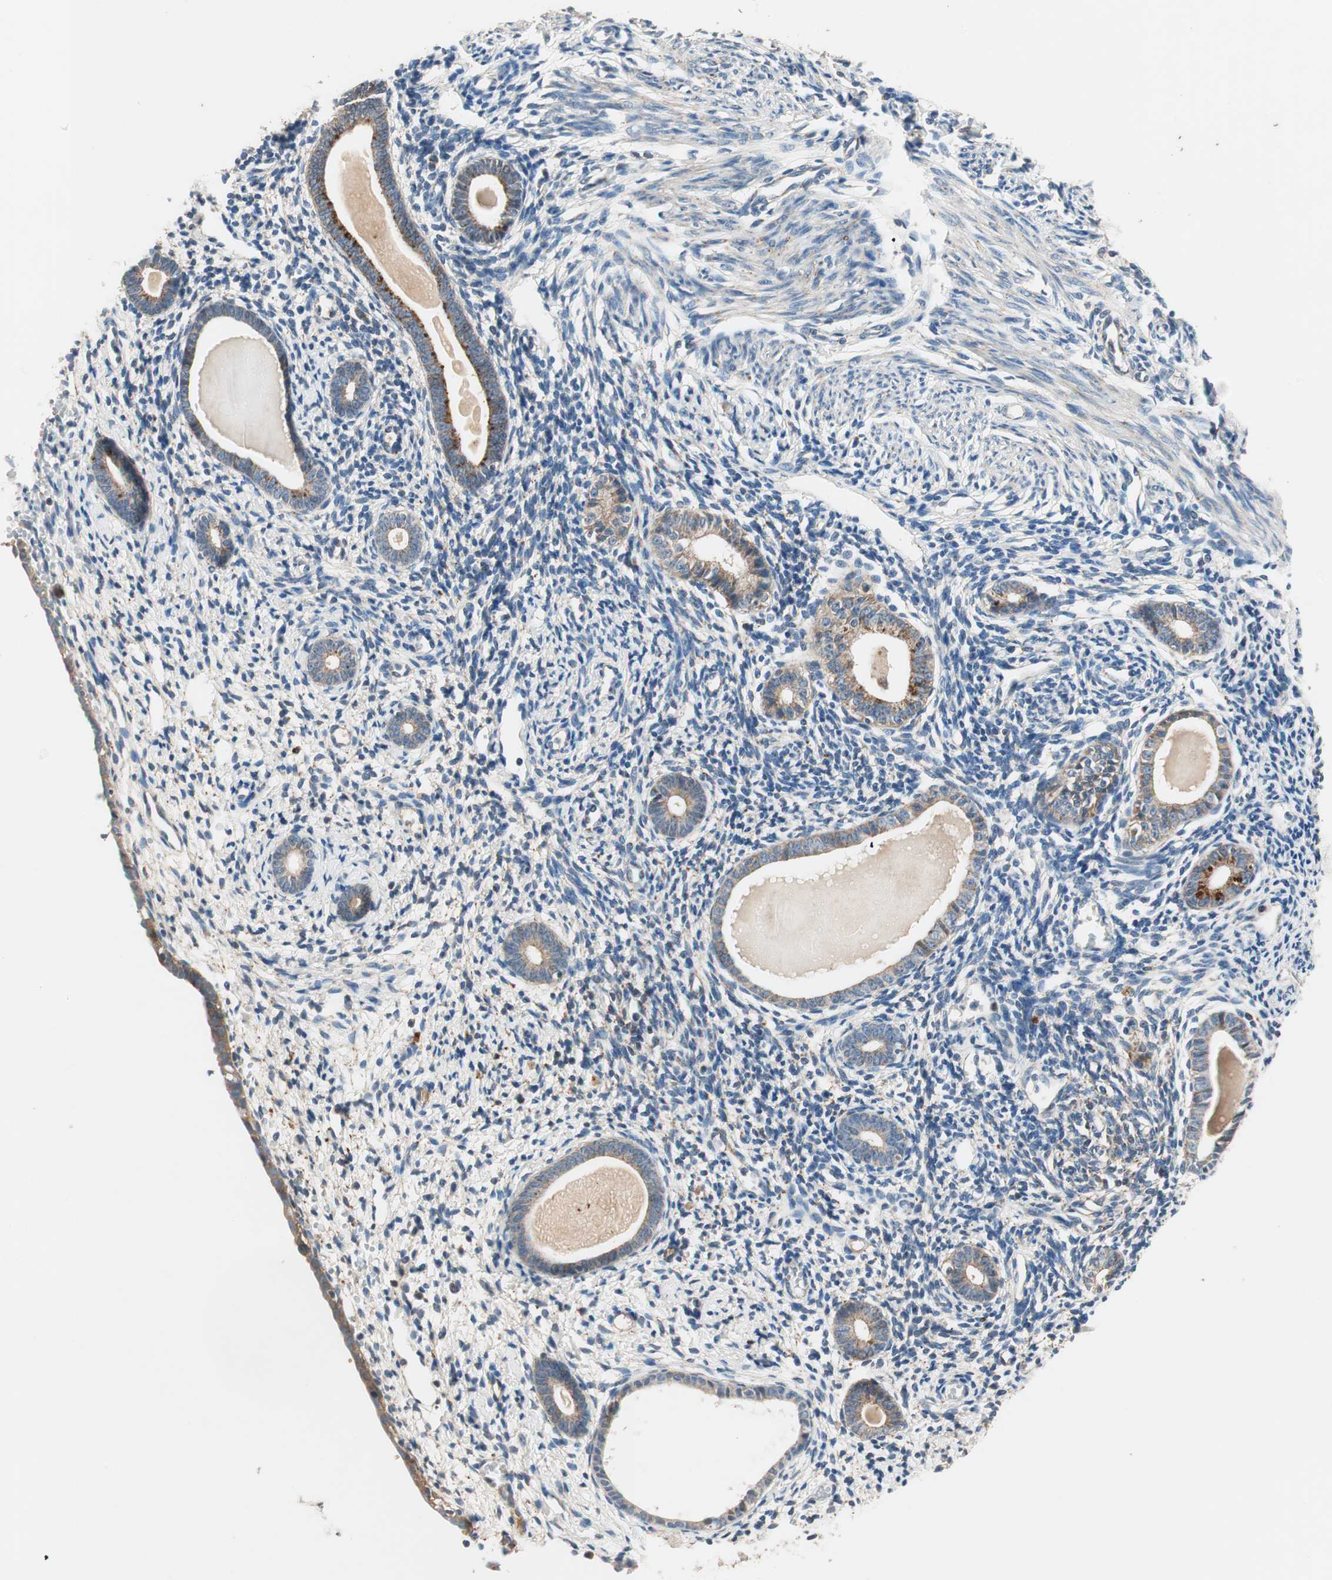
{"staining": {"intensity": "moderate", "quantity": "25%-75%", "location": "cytoplasmic/membranous"}, "tissue": "endometrium", "cell_type": "Cells in endometrial stroma", "image_type": "normal", "snomed": [{"axis": "morphology", "description": "Normal tissue, NOS"}, {"axis": "topography", "description": "Endometrium"}], "caption": "A brown stain highlights moderate cytoplasmic/membranous staining of a protein in cells in endometrial stroma of normal human endometrium. (Brightfield microscopy of DAB IHC at high magnification).", "gene": "HPN", "patient": {"sex": "female", "age": 71}}